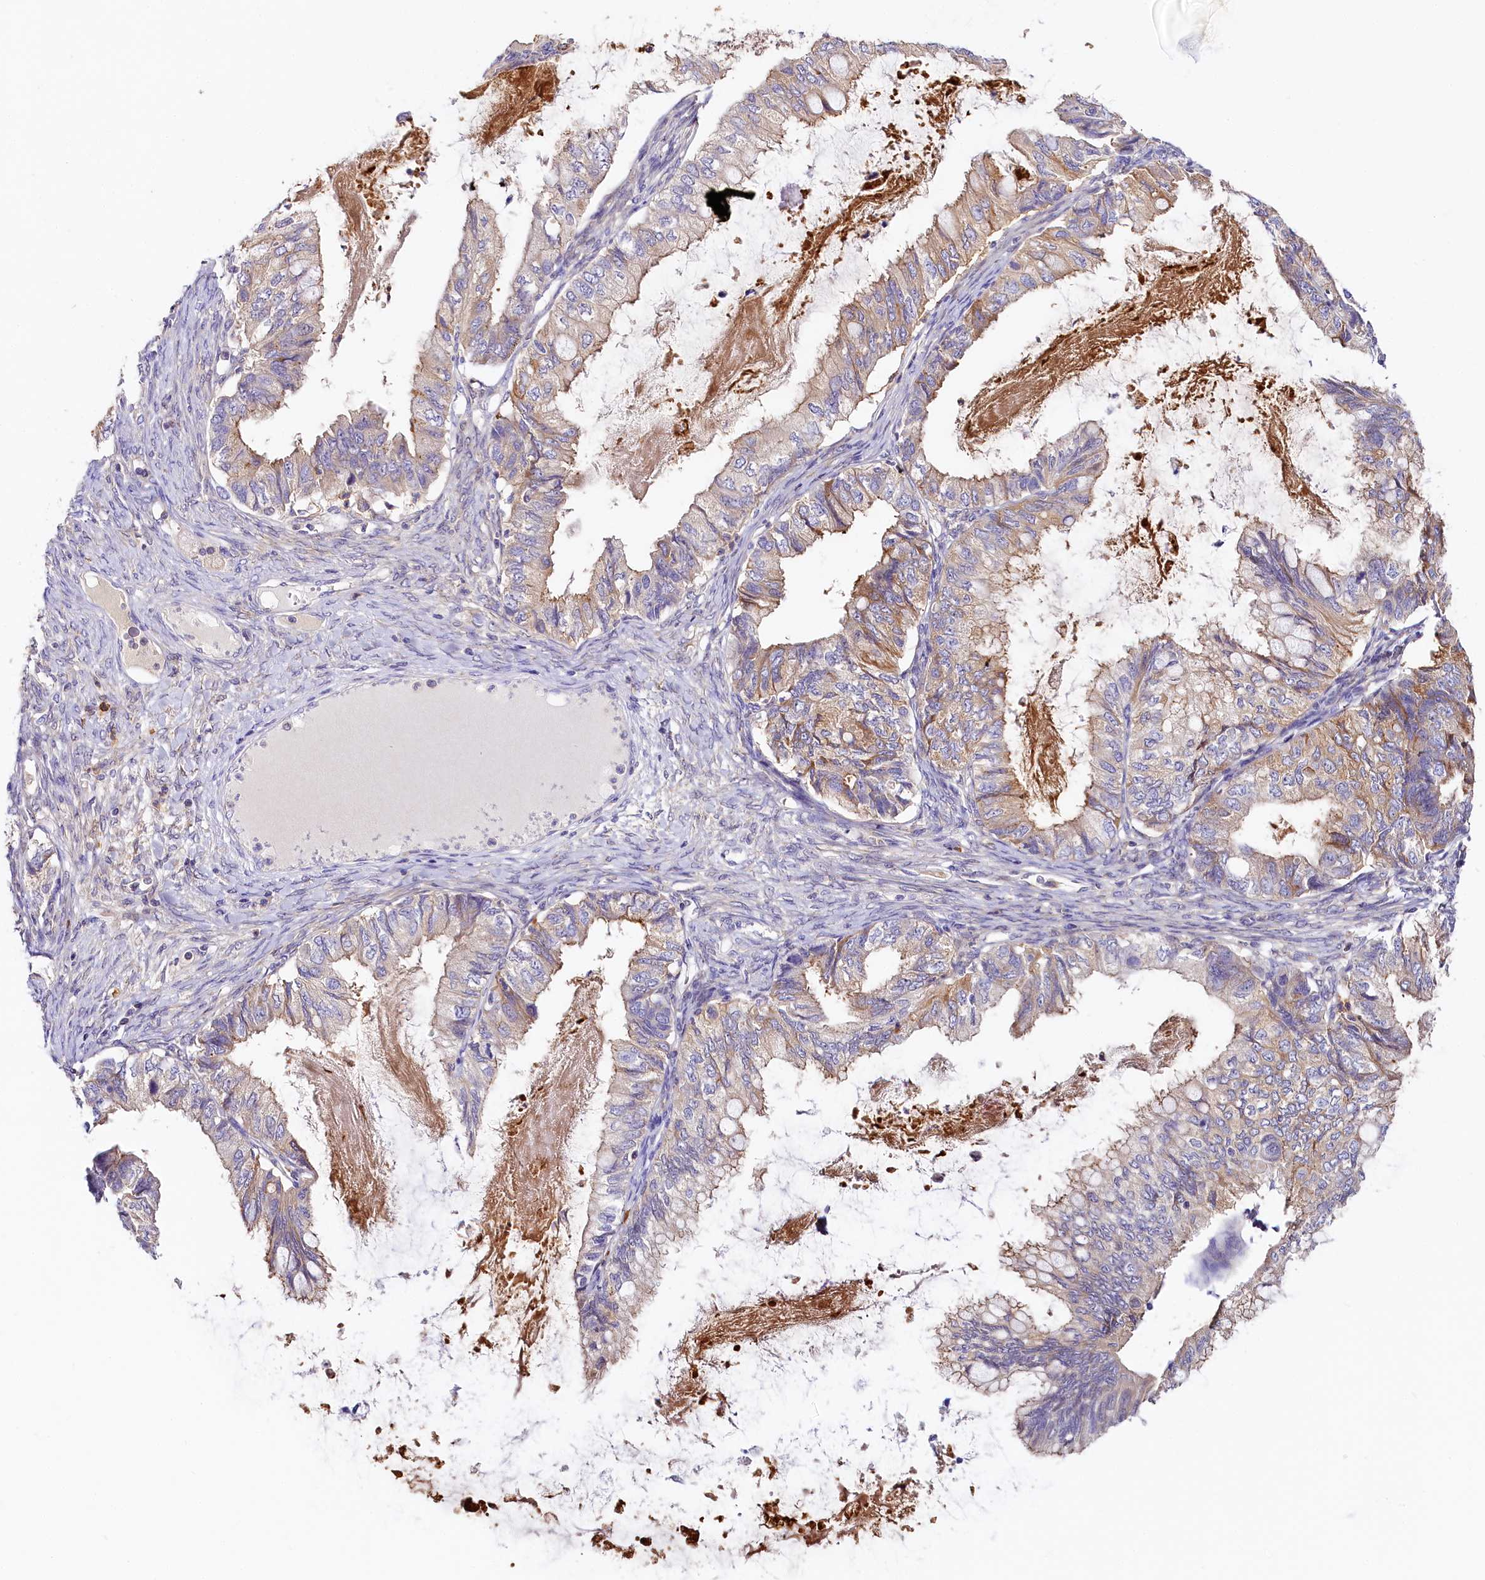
{"staining": {"intensity": "weak", "quantity": "<25%", "location": "cytoplasmic/membranous"}, "tissue": "ovarian cancer", "cell_type": "Tumor cells", "image_type": "cancer", "snomed": [{"axis": "morphology", "description": "Cystadenocarcinoma, mucinous, NOS"}, {"axis": "topography", "description": "Ovary"}], "caption": "Immunohistochemical staining of ovarian cancer (mucinous cystadenocarcinoma) exhibits no significant staining in tumor cells.", "gene": "KATNB1", "patient": {"sex": "female", "age": 80}}